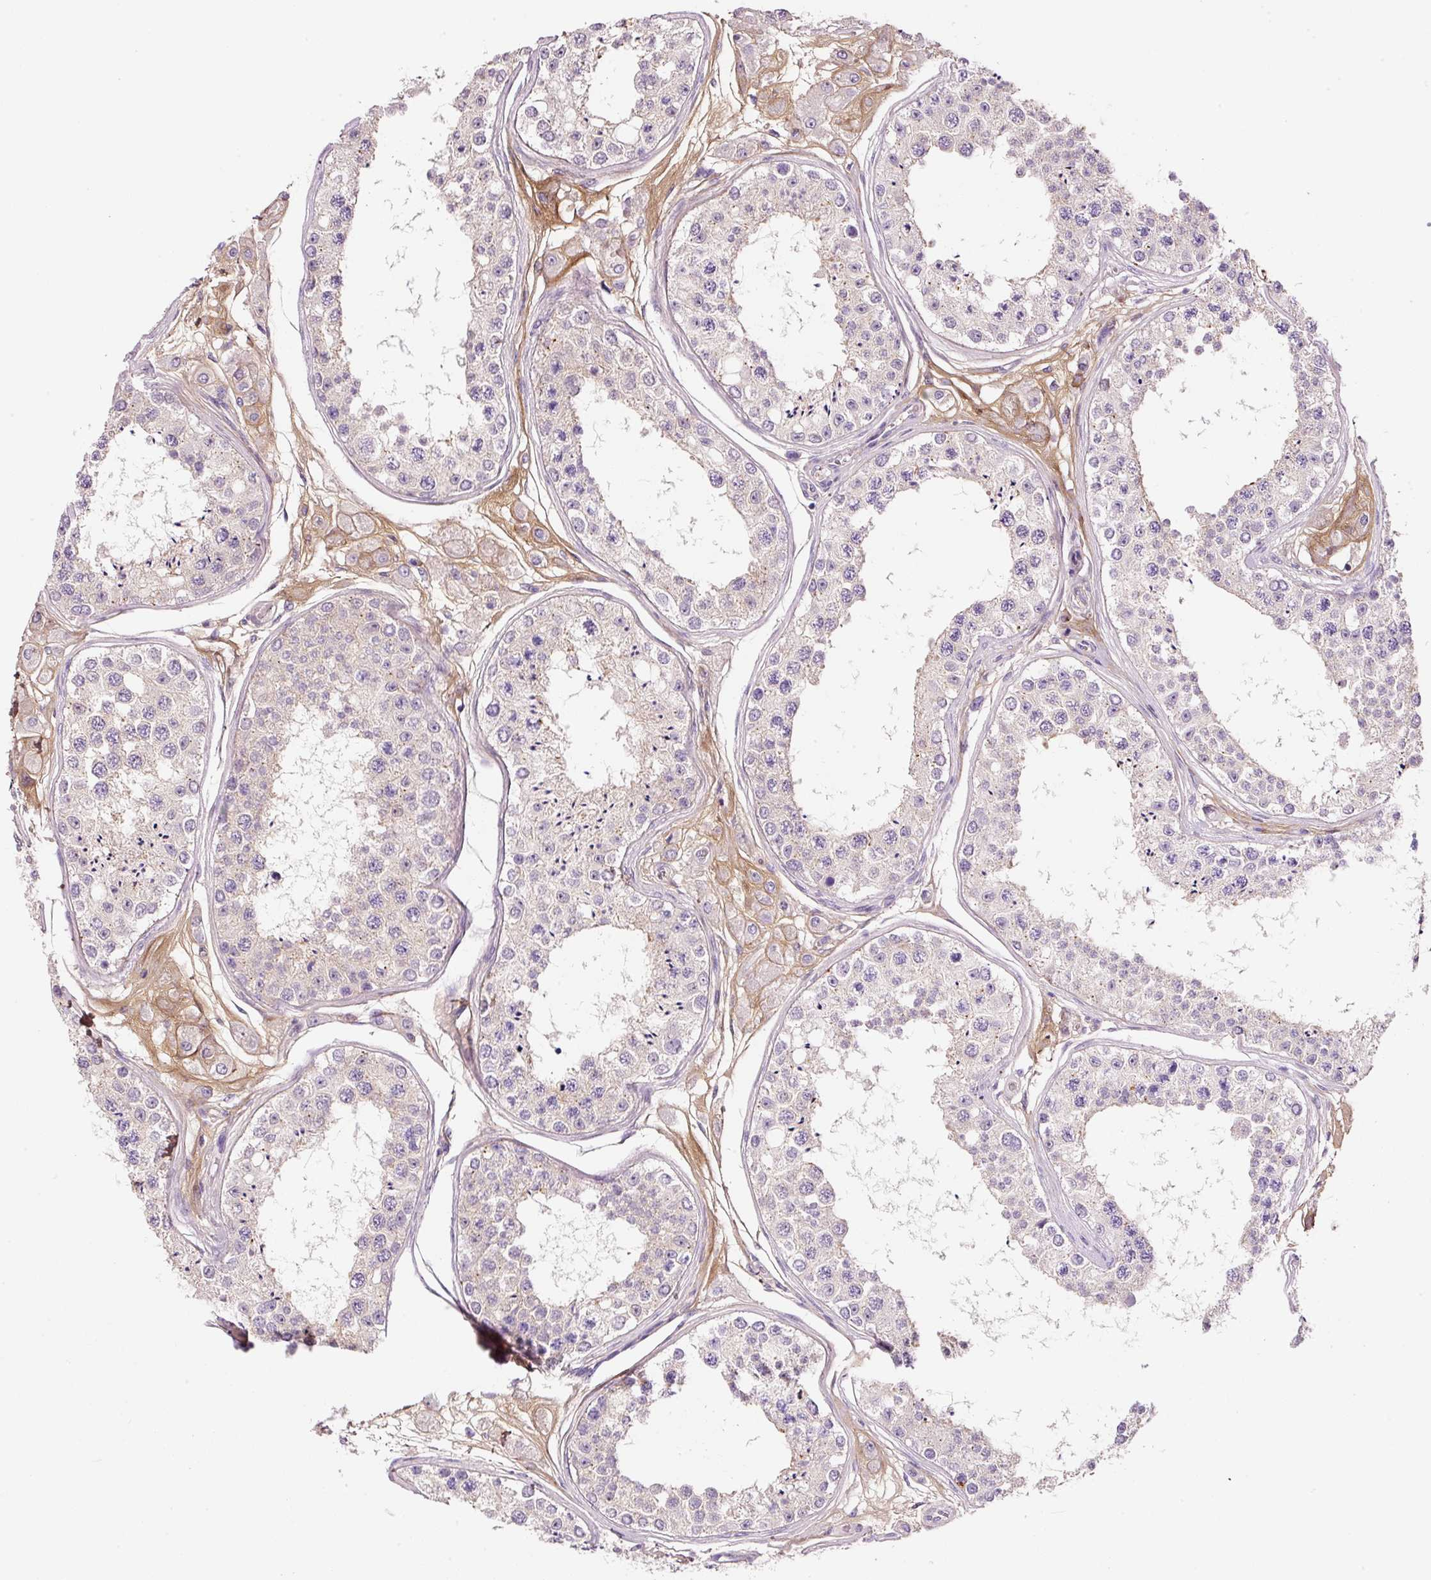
{"staining": {"intensity": "negative", "quantity": "none", "location": "none"}, "tissue": "testis", "cell_type": "Cells in seminiferous ducts", "image_type": "normal", "snomed": [{"axis": "morphology", "description": "Normal tissue, NOS"}, {"axis": "topography", "description": "Testis"}], "caption": "Photomicrograph shows no significant protein expression in cells in seminiferous ducts of unremarkable testis. (Immunohistochemistry (ihc), brightfield microscopy, high magnification).", "gene": "SOS2", "patient": {"sex": "male", "age": 25}}